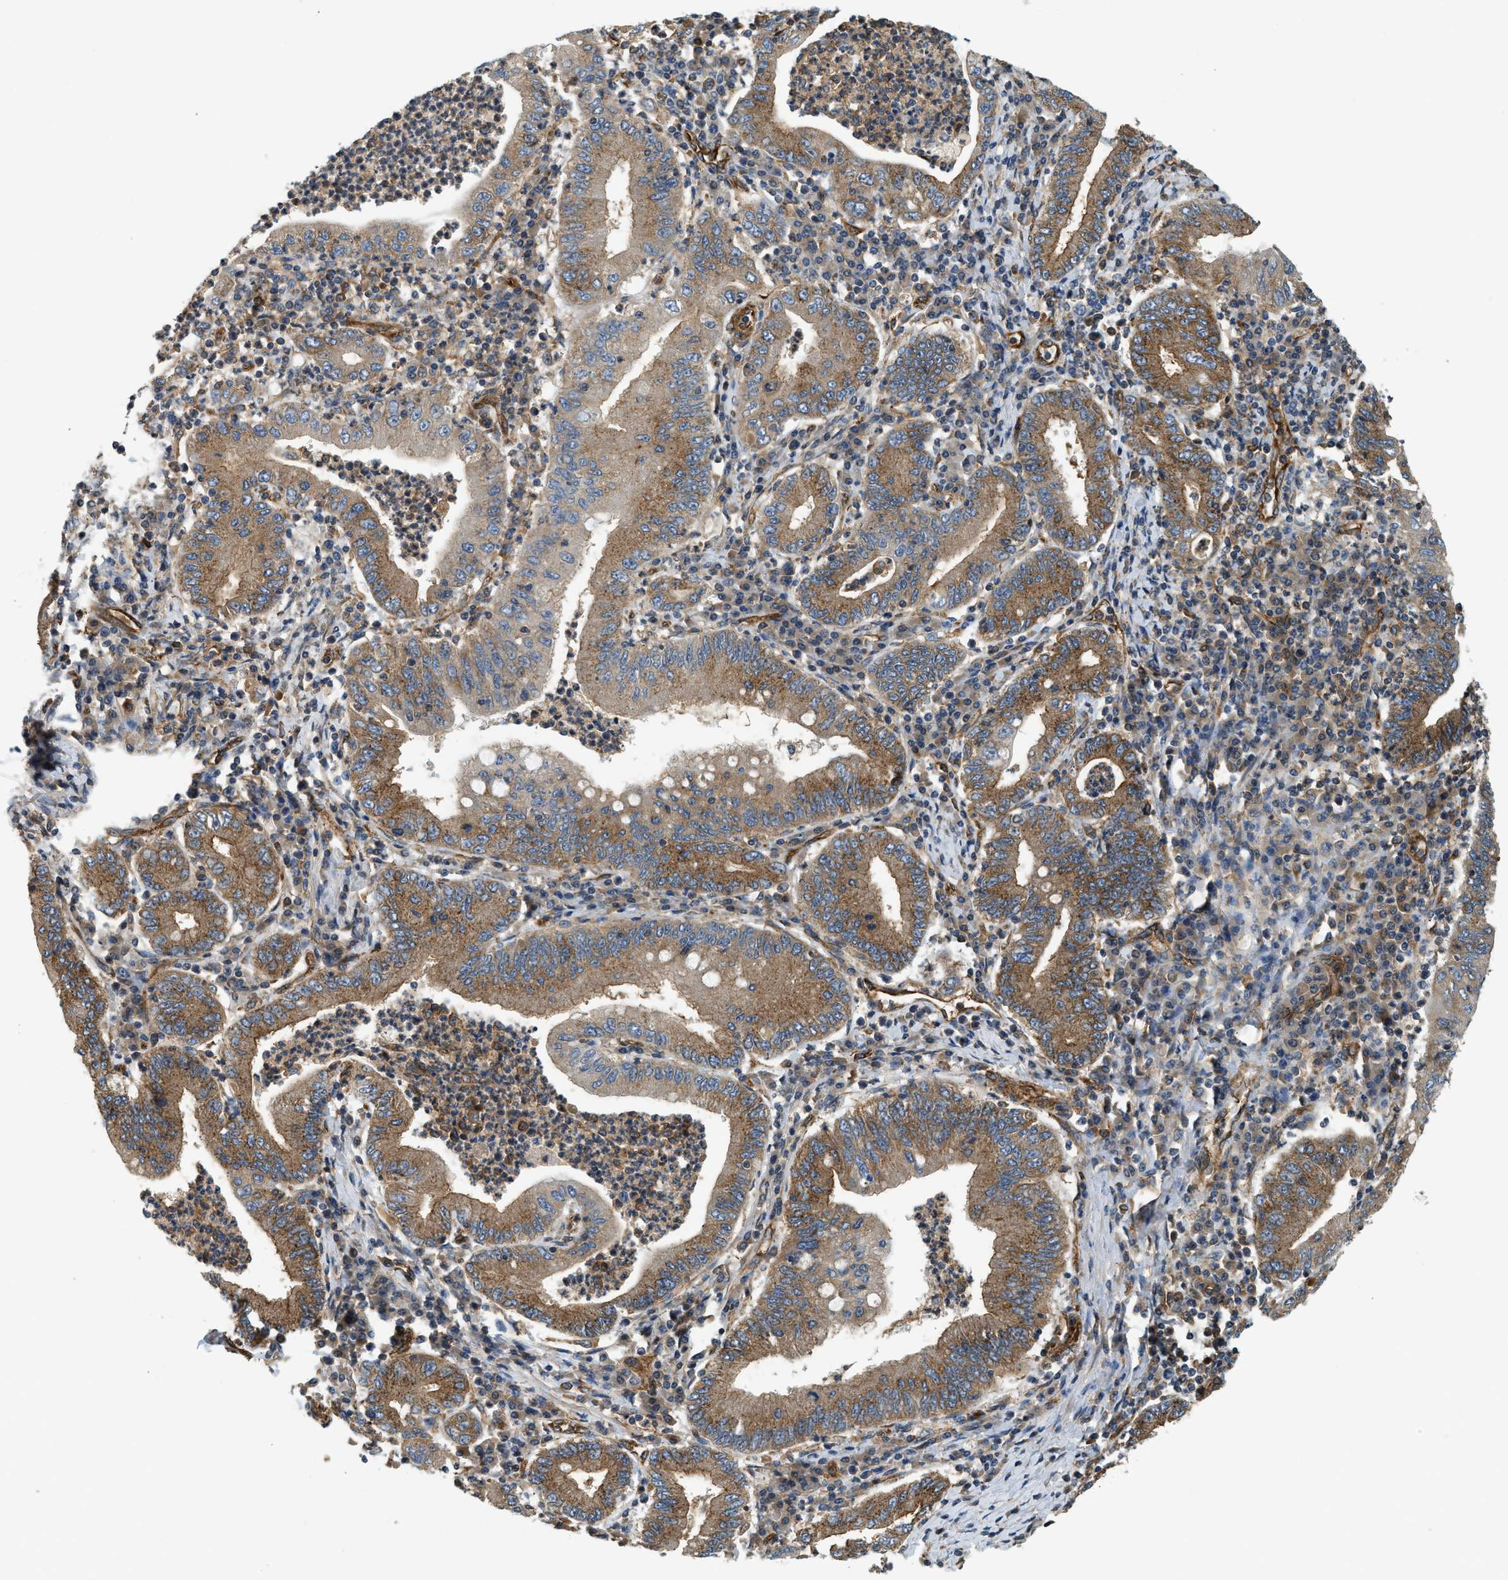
{"staining": {"intensity": "moderate", "quantity": ">75%", "location": "cytoplasmic/membranous"}, "tissue": "stomach cancer", "cell_type": "Tumor cells", "image_type": "cancer", "snomed": [{"axis": "morphology", "description": "Normal tissue, NOS"}, {"axis": "morphology", "description": "Adenocarcinoma, NOS"}, {"axis": "topography", "description": "Esophagus"}, {"axis": "topography", "description": "Stomach, upper"}, {"axis": "topography", "description": "Peripheral nerve tissue"}], "caption": "A high-resolution image shows immunohistochemistry staining of stomach adenocarcinoma, which demonstrates moderate cytoplasmic/membranous staining in approximately >75% of tumor cells.", "gene": "HIP1", "patient": {"sex": "male", "age": 62}}